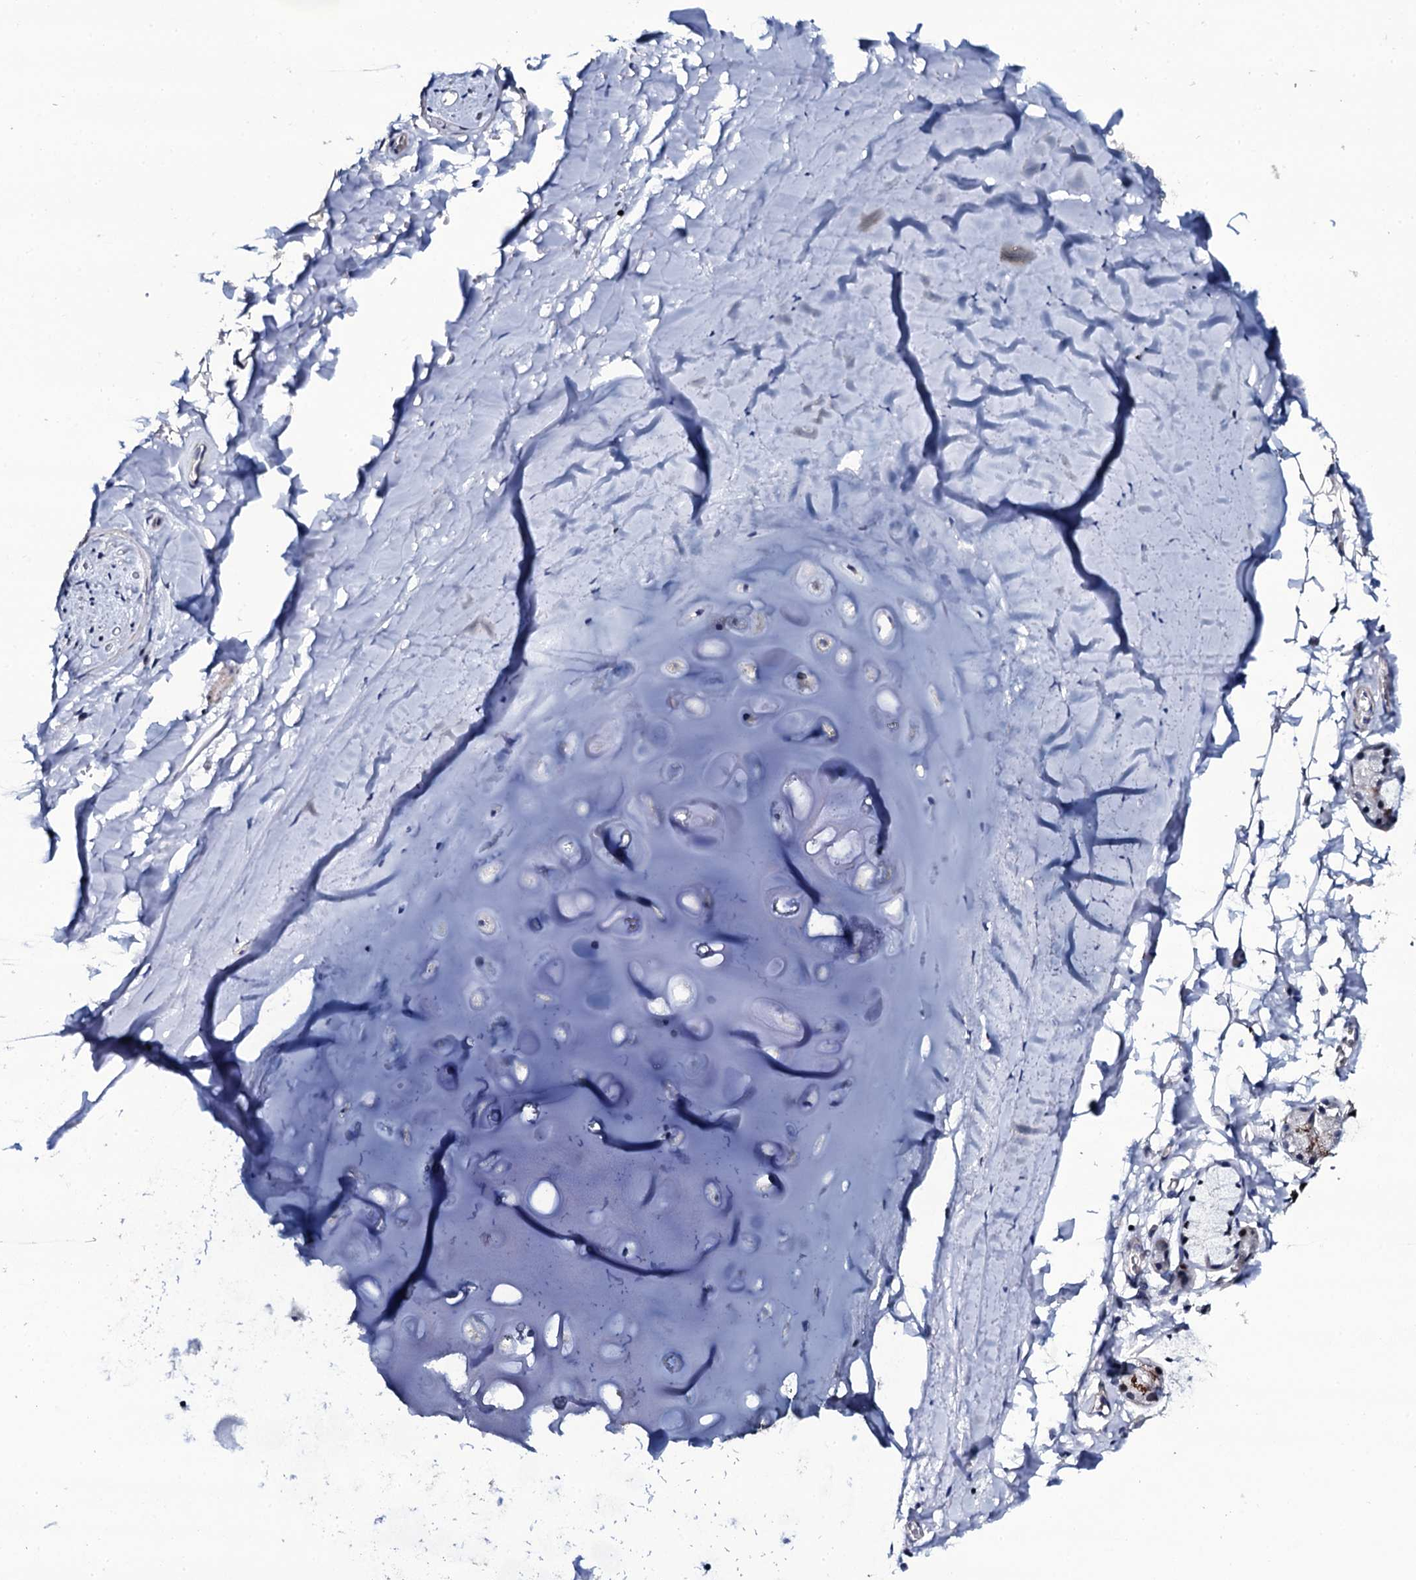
{"staining": {"intensity": "negative", "quantity": "none", "location": "none"}, "tissue": "adipose tissue", "cell_type": "Adipocytes", "image_type": "normal", "snomed": [{"axis": "morphology", "description": "Normal tissue, NOS"}, {"axis": "topography", "description": "Lymph node"}, {"axis": "topography", "description": "Bronchus"}], "caption": "IHC of normal human adipose tissue displays no positivity in adipocytes.", "gene": "NPM2", "patient": {"sex": "male", "age": 63}}